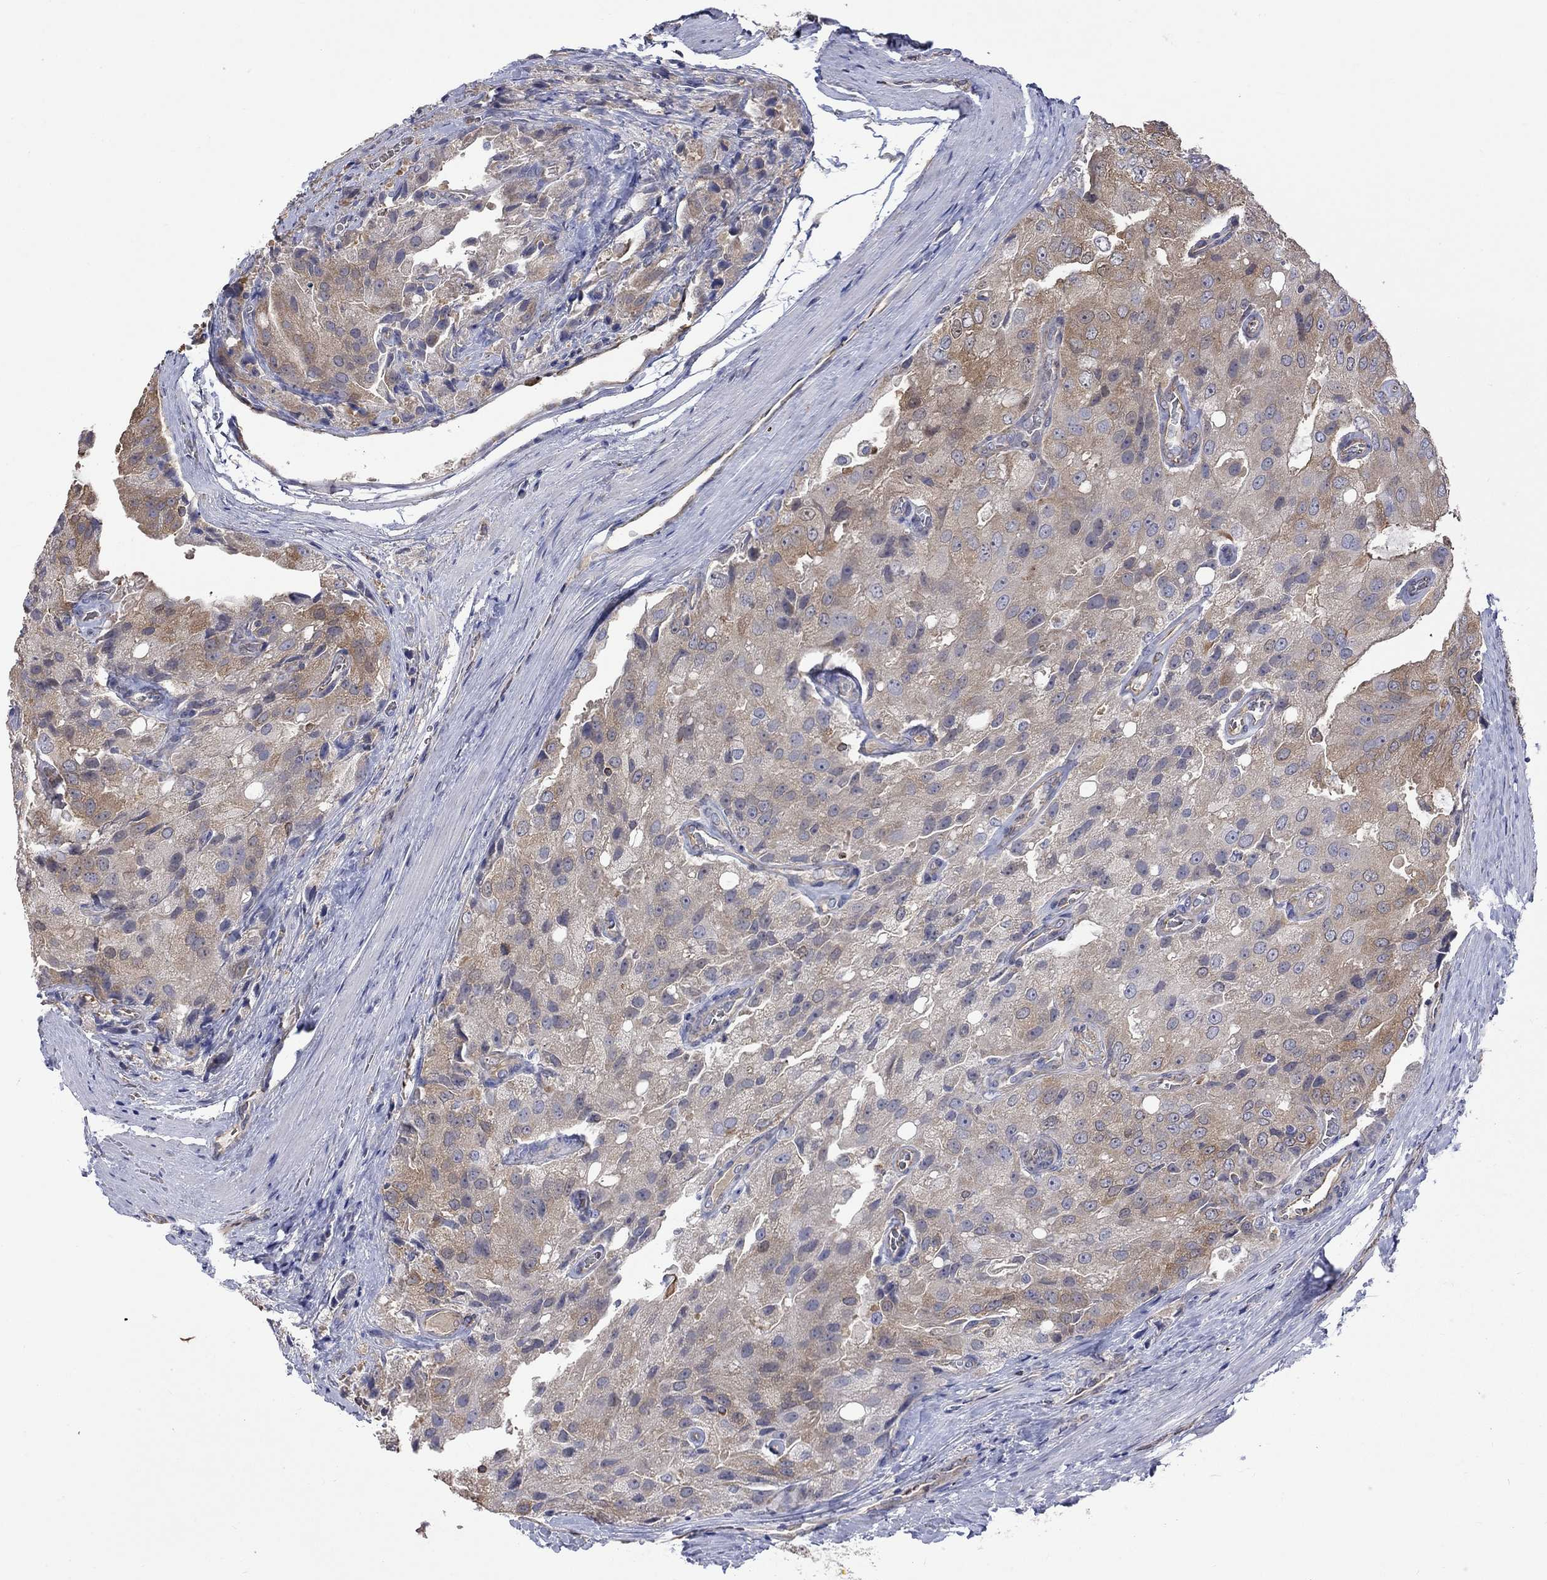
{"staining": {"intensity": "weak", "quantity": "25%-75%", "location": "cytoplasmic/membranous"}, "tissue": "prostate cancer", "cell_type": "Tumor cells", "image_type": "cancer", "snomed": [{"axis": "morphology", "description": "Adenocarcinoma, NOS"}, {"axis": "topography", "description": "Prostate and seminal vesicle, NOS"}, {"axis": "topography", "description": "Prostate"}], "caption": "A histopathology image of human adenocarcinoma (prostate) stained for a protein shows weak cytoplasmic/membranous brown staining in tumor cells. (brown staining indicates protein expression, while blue staining denotes nuclei).", "gene": "CAMKK2", "patient": {"sex": "male", "age": 67}}